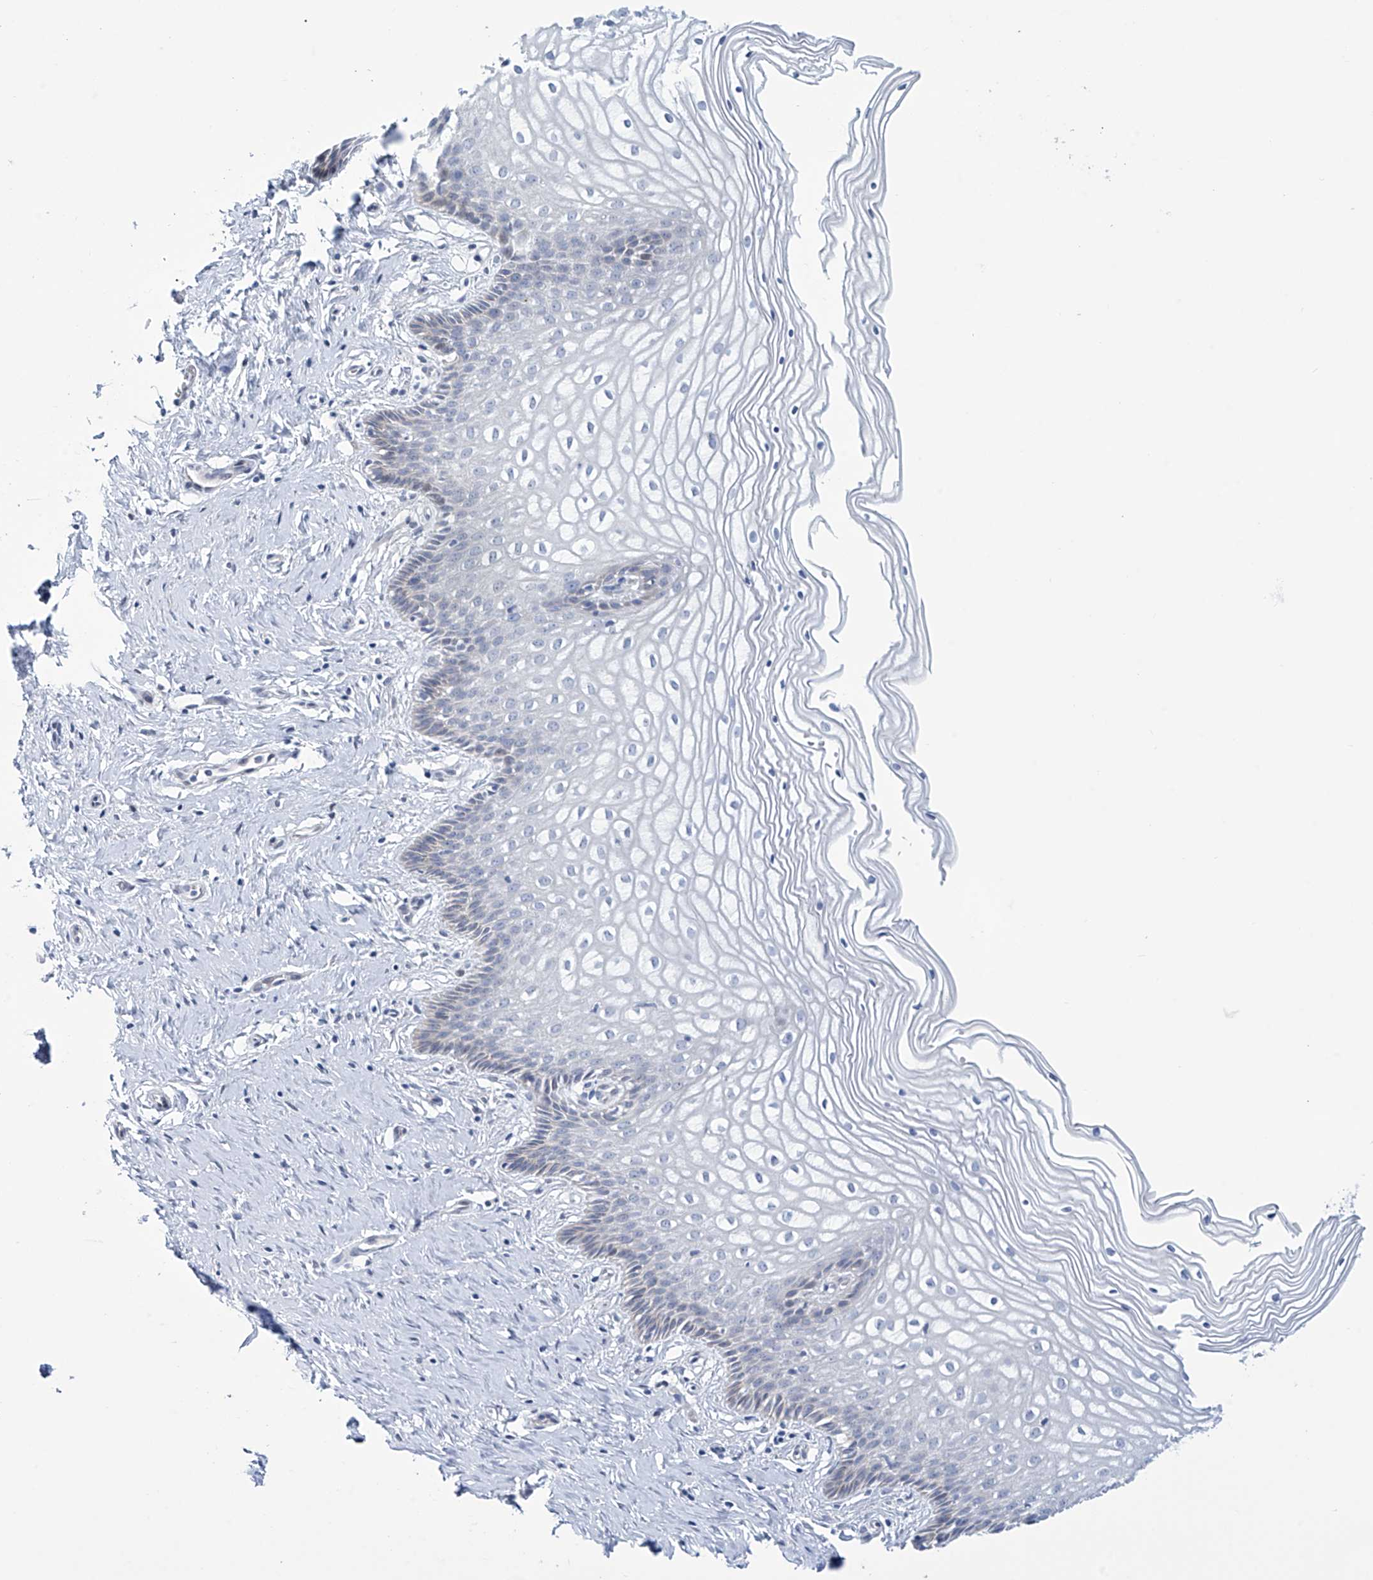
{"staining": {"intensity": "weak", "quantity": "<25%", "location": "cytoplasmic/membranous"}, "tissue": "cervix", "cell_type": "Glandular cells", "image_type": "normal", "snomed": [{"axis": "morphology", "description": "Normal tissue, NOS"}, {"axis": "topography", "description": "Cervix"}], "caption": "High magnification brightfield microscopy of normal cervix stained with DAB (brown) and counterstained with hematoxylin (blue): glandular cells show no significant positivity. The staining is performed using DAB brown chromogen with nuclei counter-stained in using hematoxylin.", "gene": "TRIM60", "patient": {"sex": "female", "age": 33}}